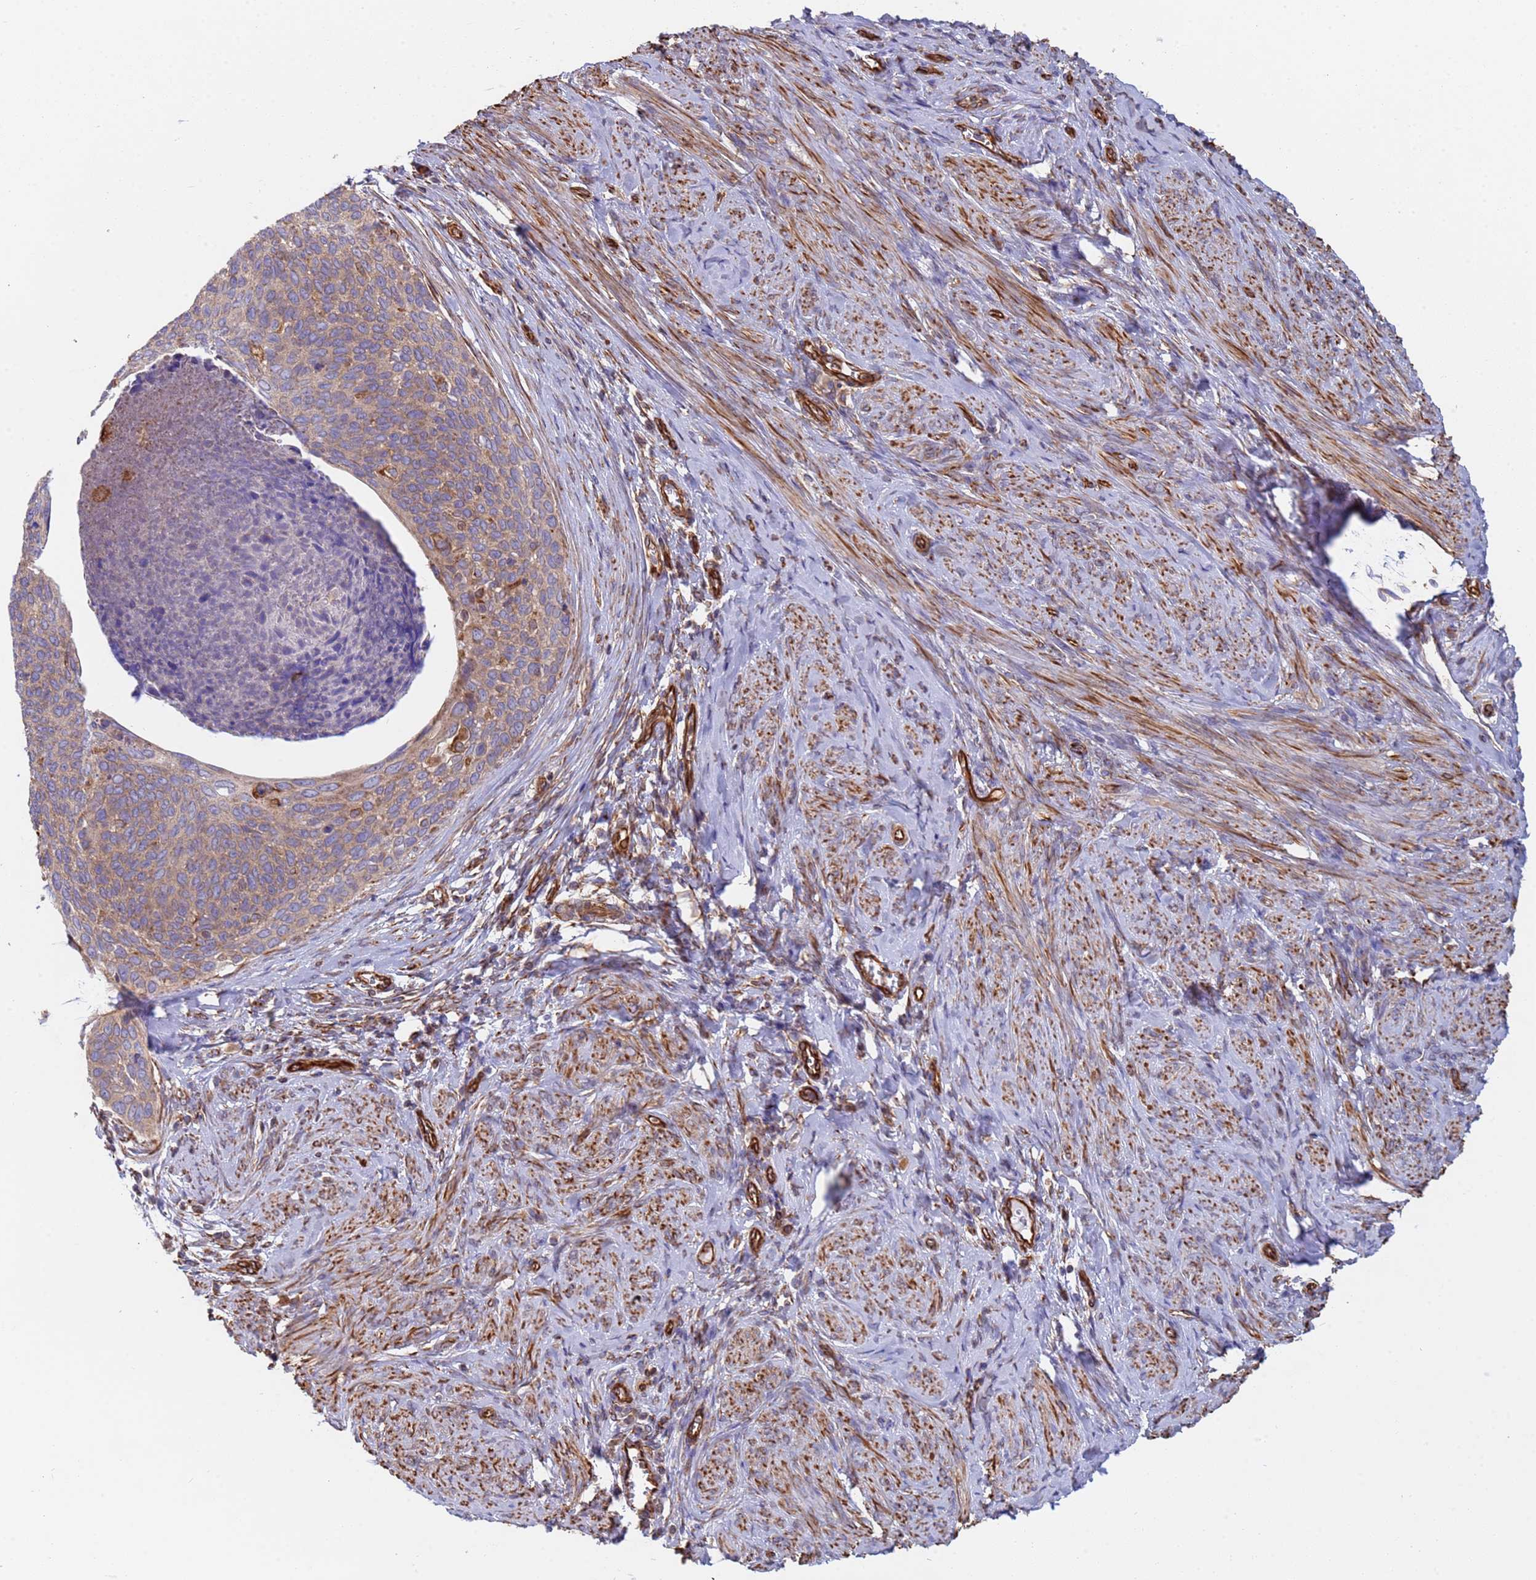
{"staining": {"intensity": "weak", "quantity": "25%-75%", "location": "cytoplasmic/membranous"}, "tissue": "cervical cancer", "cell_type": "Tumor cells", "image_type": "cancer", "snomed": [{"axis": "morphology", "description": "Squamous cell carcinoma, NOS"}, {"axis": "topography", "description": "Cervix"}], "caption": "Weak cytoplasmic/membranous positivity is identified in about 25%-75% of tumor cells in cervical cancer.", "gene": "NUDT12", "patient": {"sex": "female", "age": 80}}